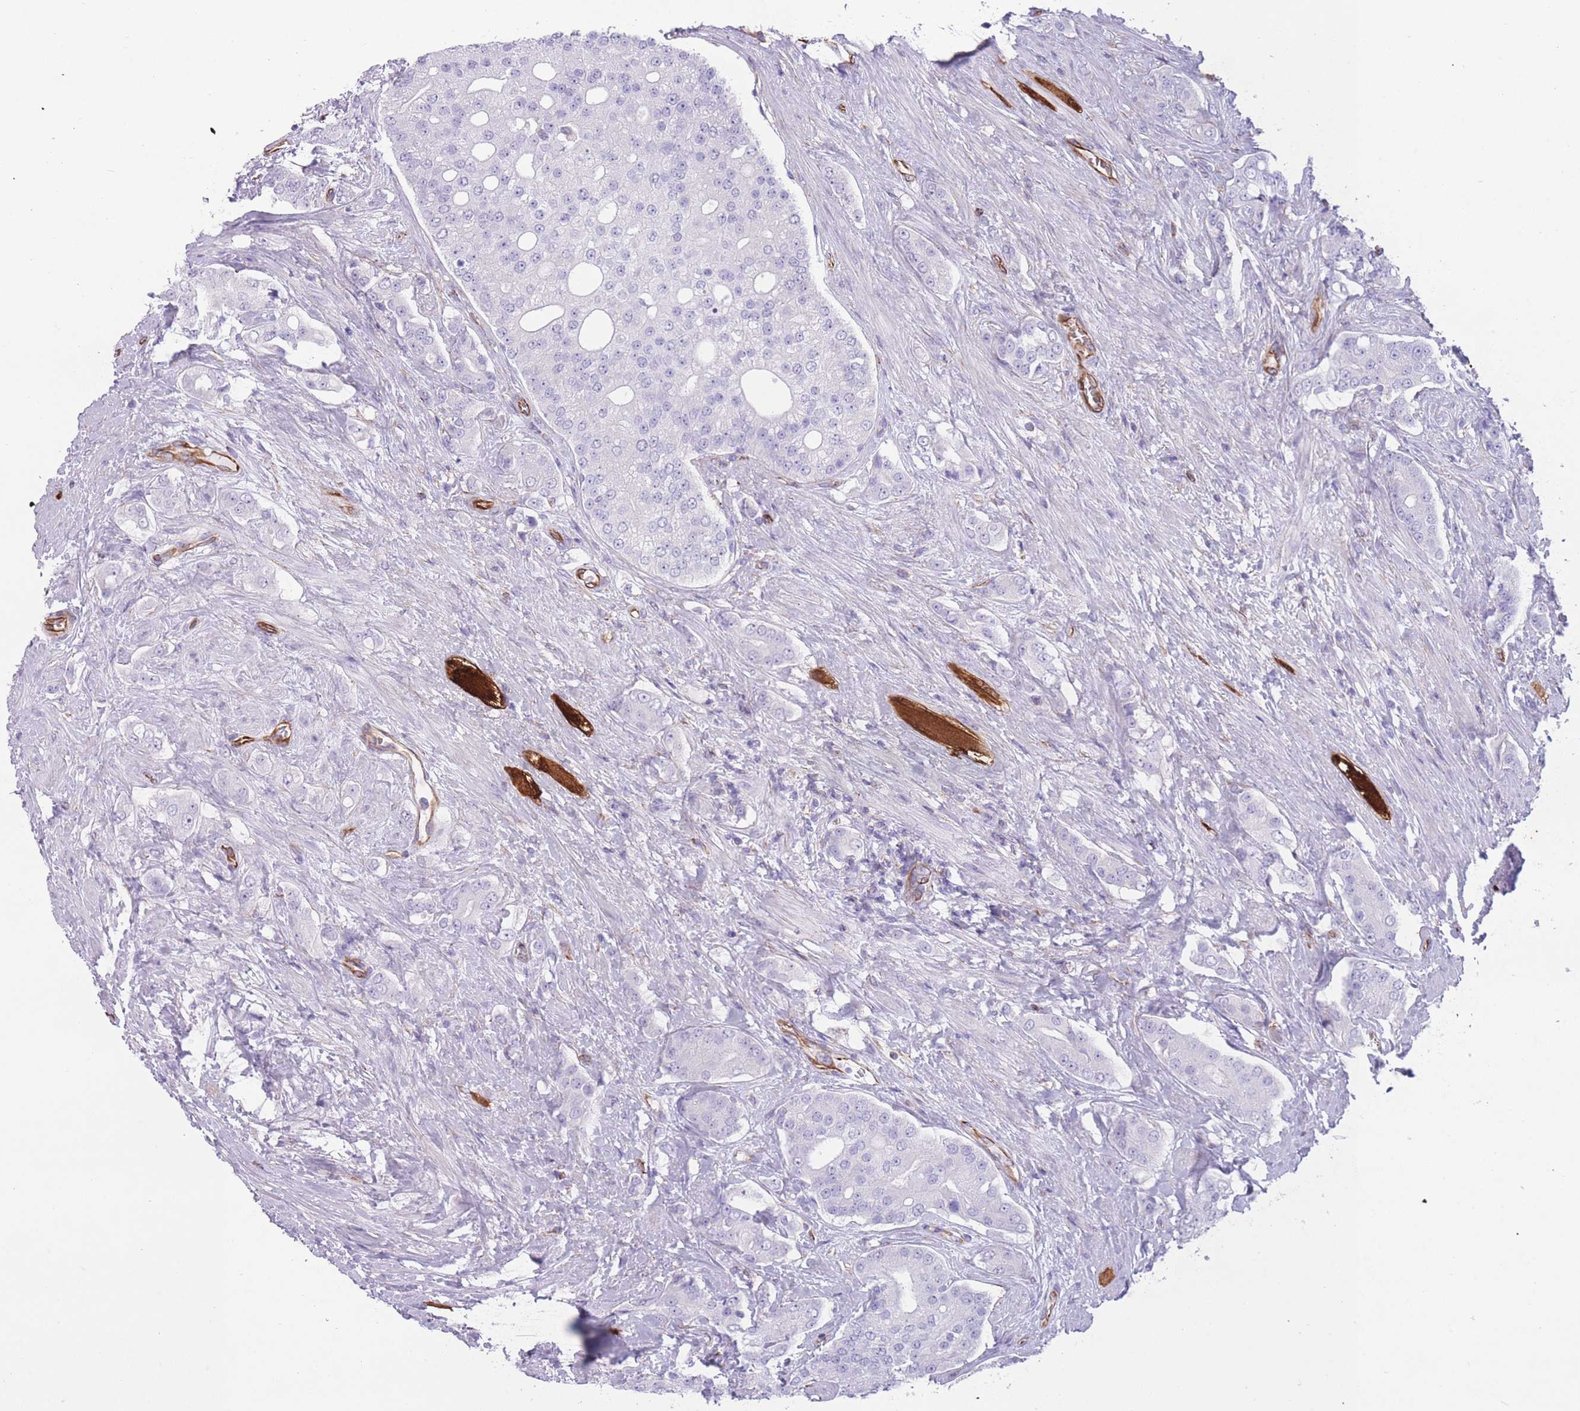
{"staining": {"intensity": "negative", "quantity": "none", "location": "none"}, "tissue": "prostate cancer", "cell_type": "Tumor cells", "image_type": "cancer", "snomed": [{"axis": "morphology", "description": "Adenocarcinoma, High grade"}, {"axis": "topography", "description": "Prostate"}], "caption": "Prostate high-grade adenocarcinoma was stained to show a protein in brown. There is no significant positivity in tumor cells.", "gene": "PTCD1", "patient": {"sex": "male", "age": 71}}